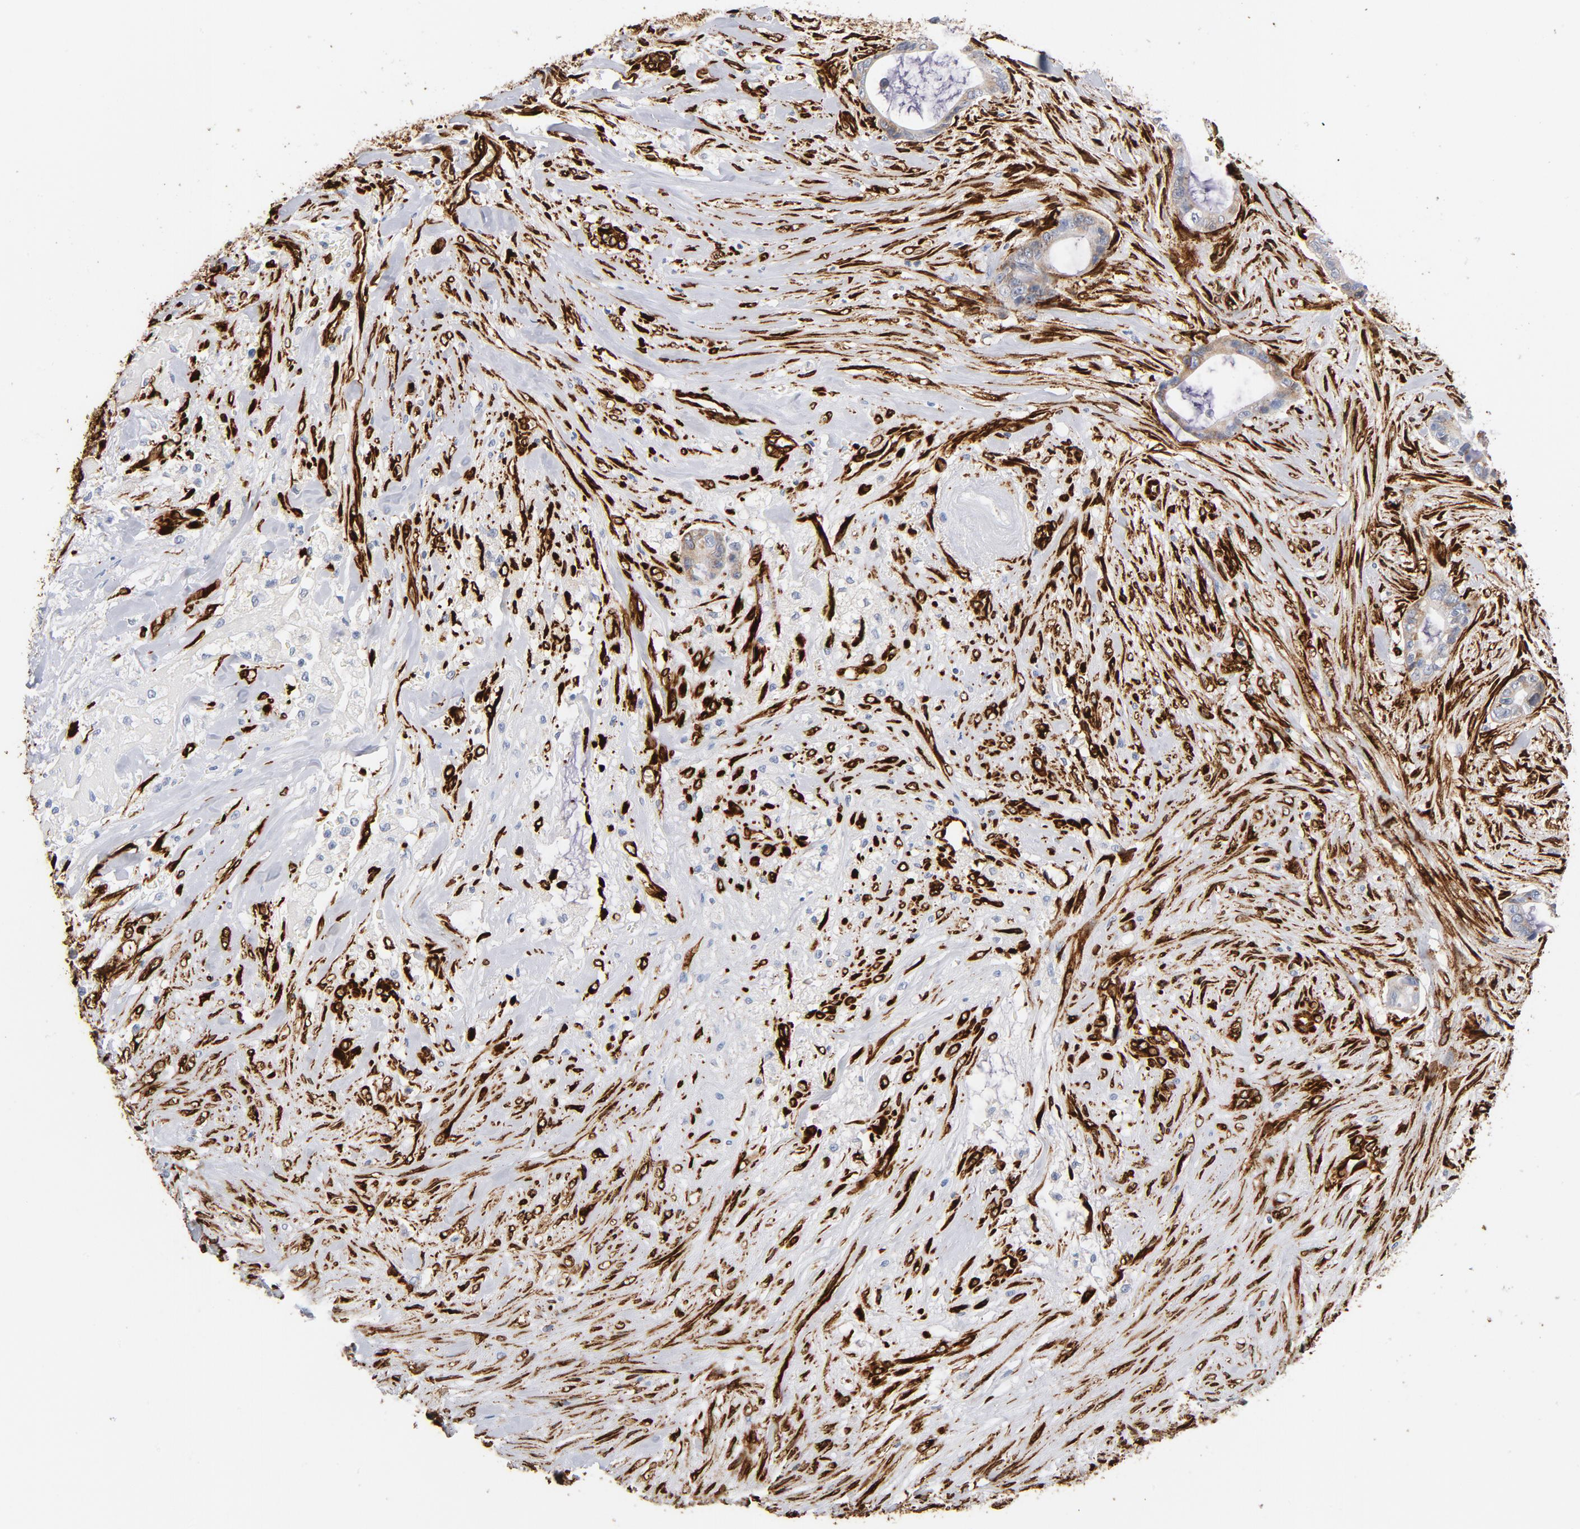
{"staining": {"intensity": "moderate", "quantity": ">75%", "location": "cytoplasmic/membranous"}, "tissue": "liver cancer", "cell_type": "Tumor cells", "image_type": "cancer", "snomed": [{"axis": "morphology", "description": "Cholangiocarcinoma"}, {"axis": "topography", "description": "Liver"}], "caption": "A medium amount of moderate cytoplasmic/membranous positivity is seen in approximately >75% of tumor cells in liver cancer tissue.", "gene": "SERPINH1", "patient": {"sex": "female", "age": 55}}